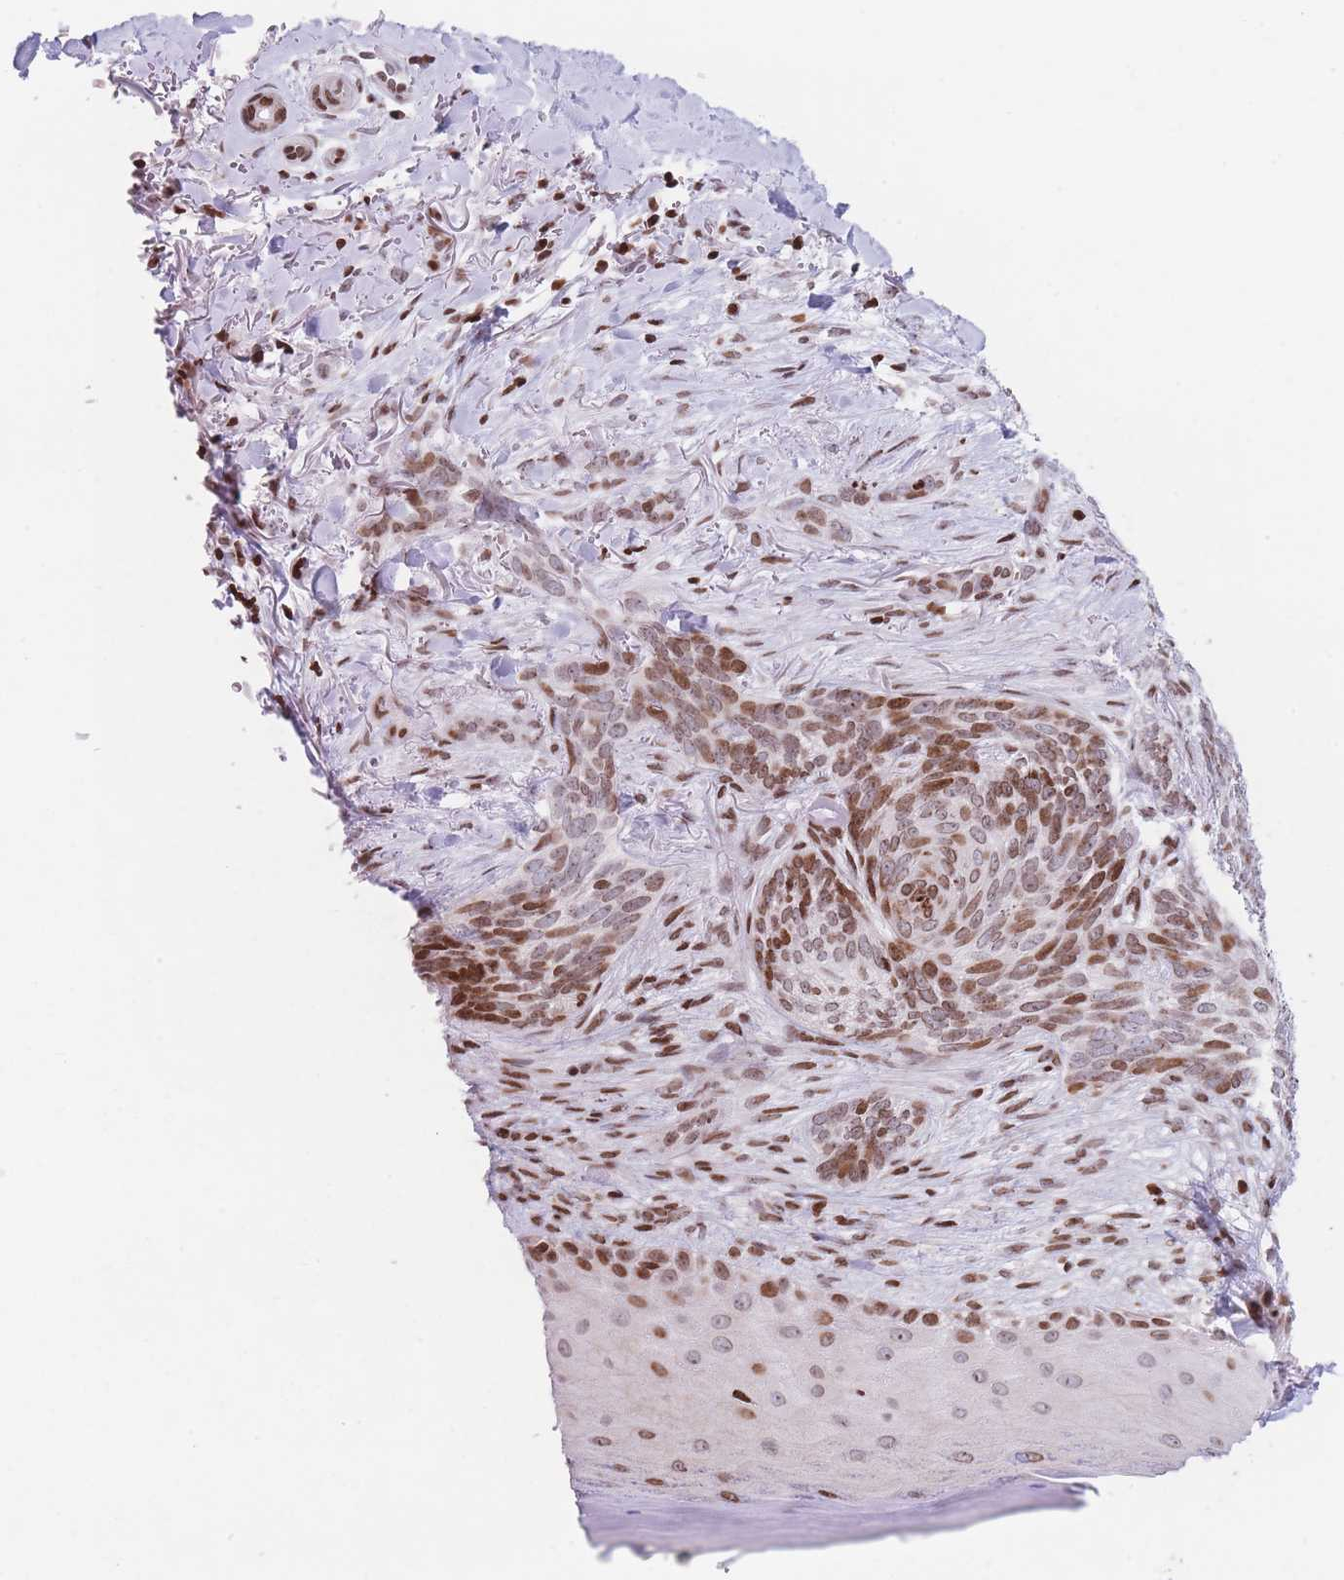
{"staining": {"intensity": "moderate", "quantity": ">75%", "location": "nuclear"}, "tissue": "skin cancer", "cell_type": "Tumor cells", "image_type": "cancer", "snomed": [{"axis": "morphology", "description": "Normal tissue, NOS"}, {"axis": "morphology", "description": "Basal cell carcinoma"}, {"axis": "topography", "description": "Skin"}], "caption": "The image exhibits immunohistochemical staining of skin cancer. There is moderate nuclear positivity is seen in approximately >75% of tumor cells.", "gene": "AK9", "patient": {"sex": "female", "age": 67}}